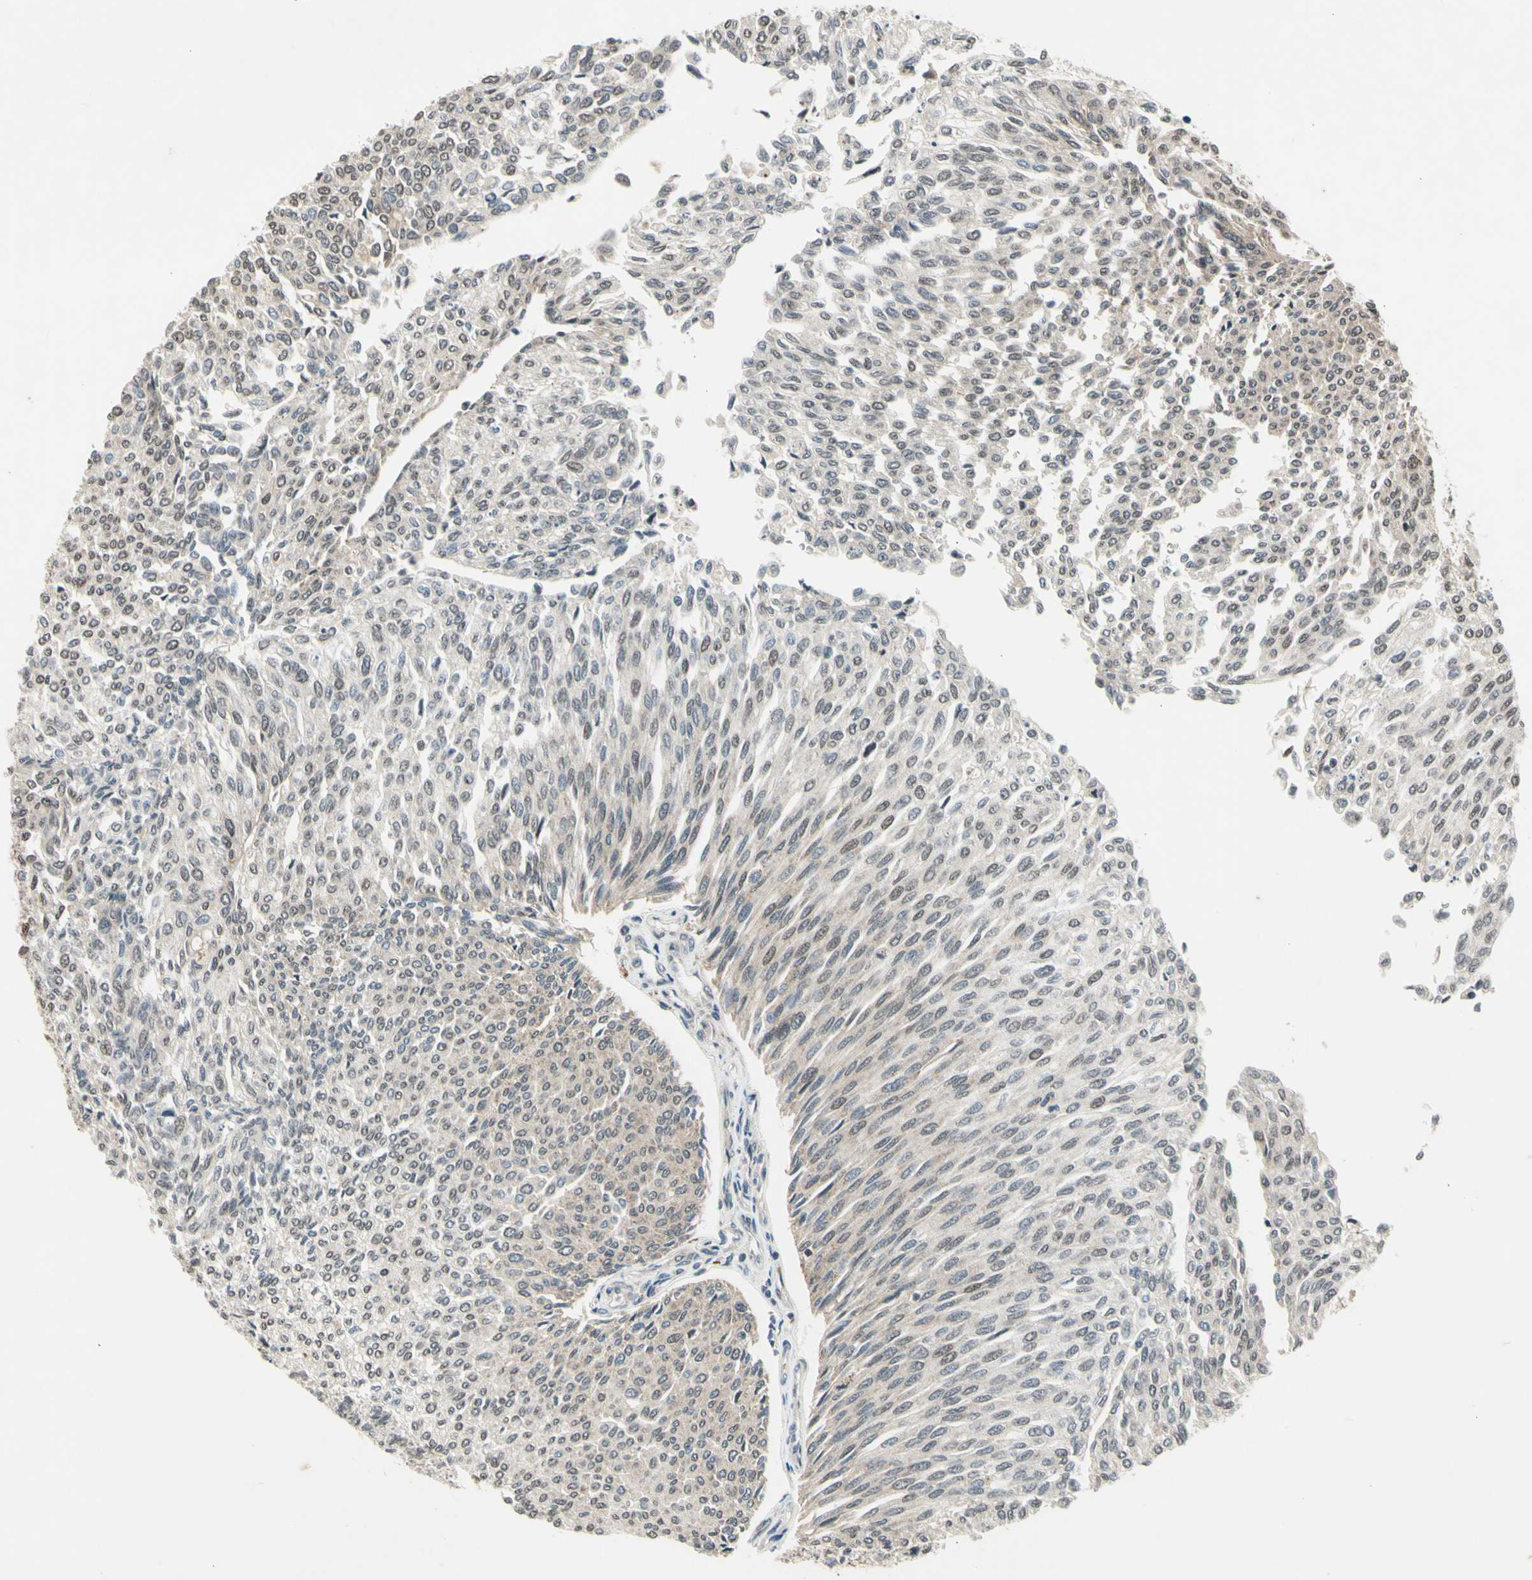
{"staining": {"intensity": "weak", "quantity": "<25%", "location": "cytoplasmic/membranous"}, "tissue": "urothelial cancer", "cell_type": "Tumor cells", "image_type": "cancer", "snomed": [{"axis": "morphology", "description": "Urothelial carcinoma, Low grade"}, {"axis": "topography", "description": "Urinary bladder"}], "caption": "Immunohistochemical staining of human urothelial carcinoma (low-grade) shows no significant staining in tumor cells.", "gene": "EFNB2", "patient": {"sex": "female", "age": 79}}